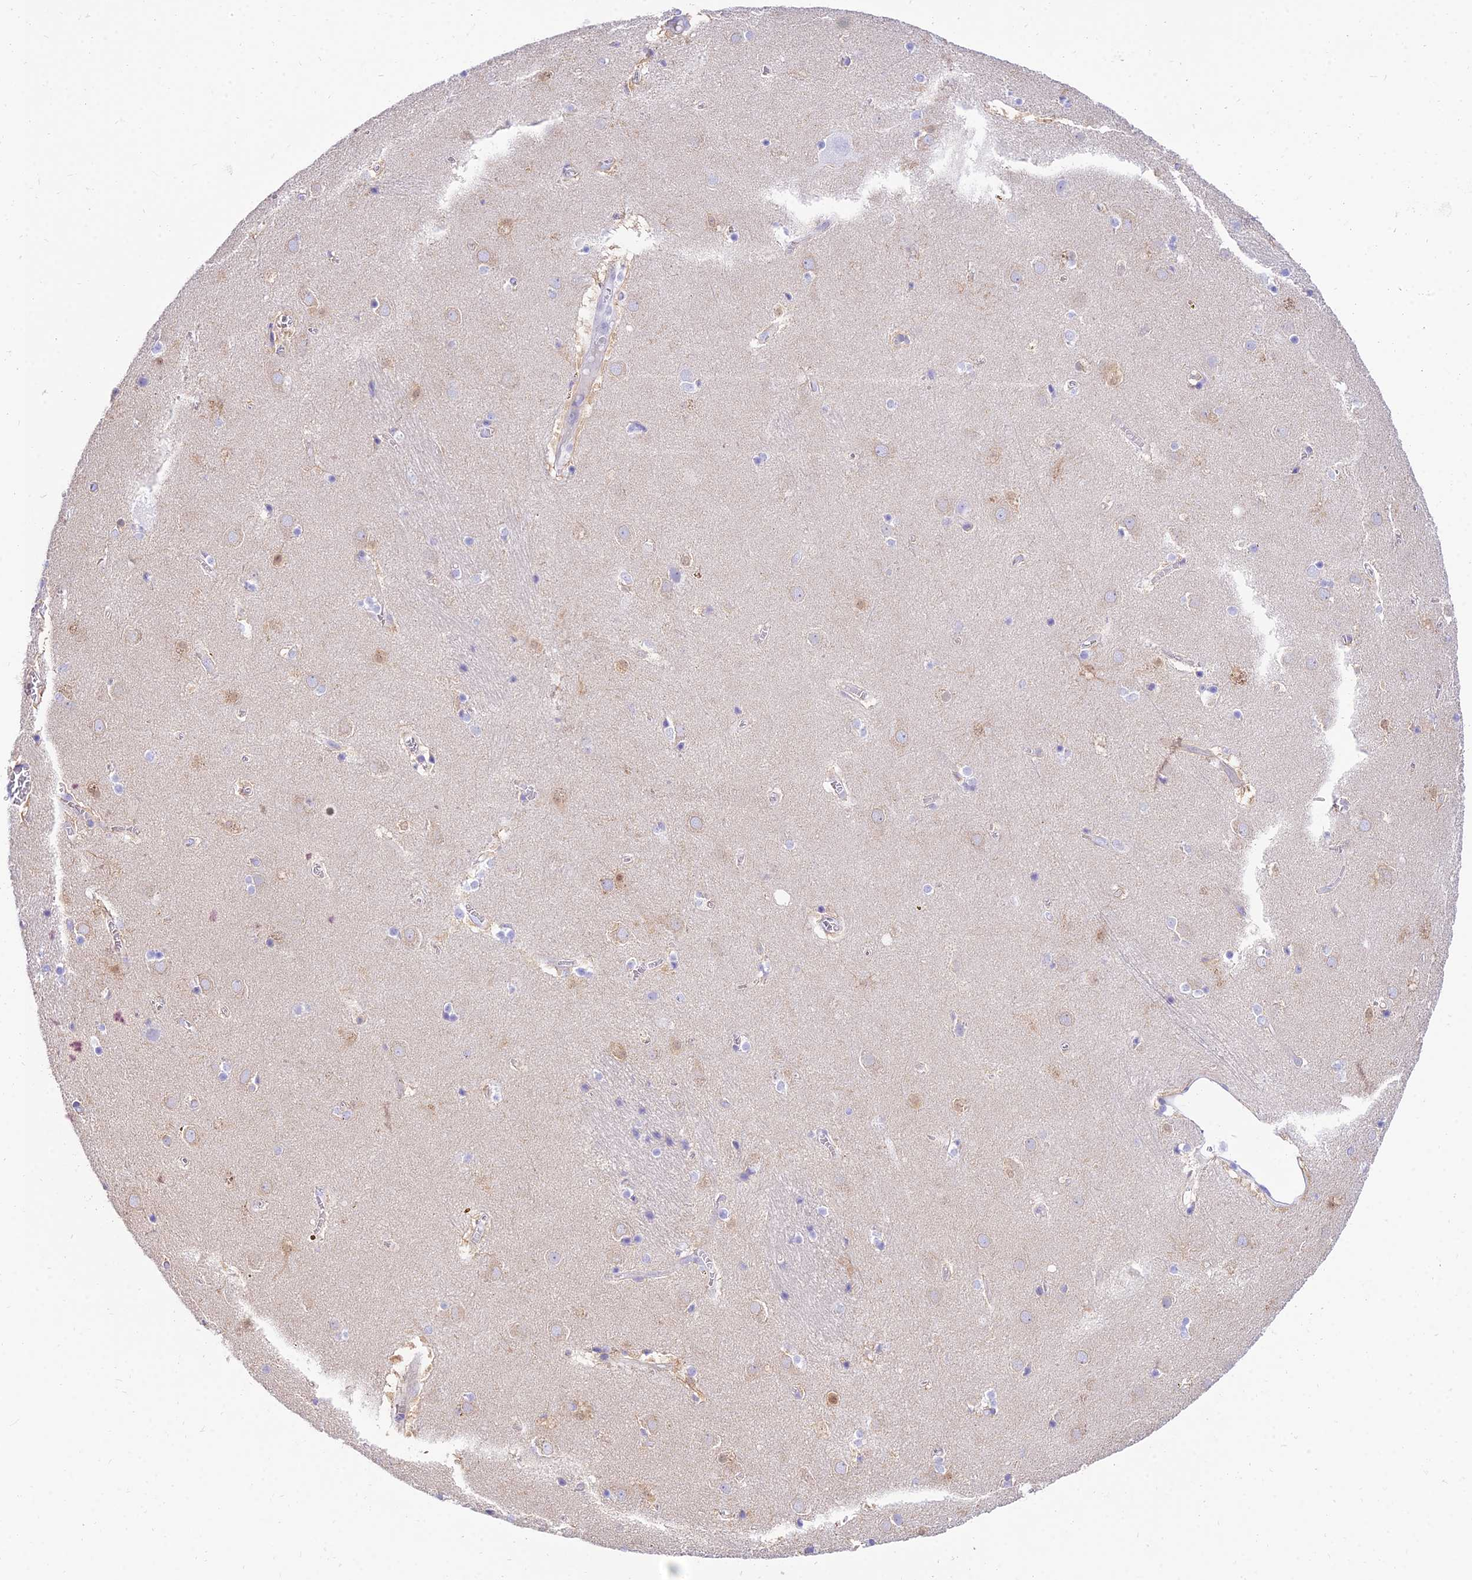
{"staining": {"intensity": "negative", "quantity": "none", "location": "none"}, "tissue": "caudate", "cell_type": "Glial cells", "image_type": "normal", "snomed": [{"axis": "morphology", "description": "Normal tissue, NOS"}, {"axis": "topography", "description": "Lateral ventricle wall"}], "caption": "The histopathology image shows no staining of glial cells in benign caudate.", "gene": "TAC3", "patient": {"sex": "male", "age": 70}}